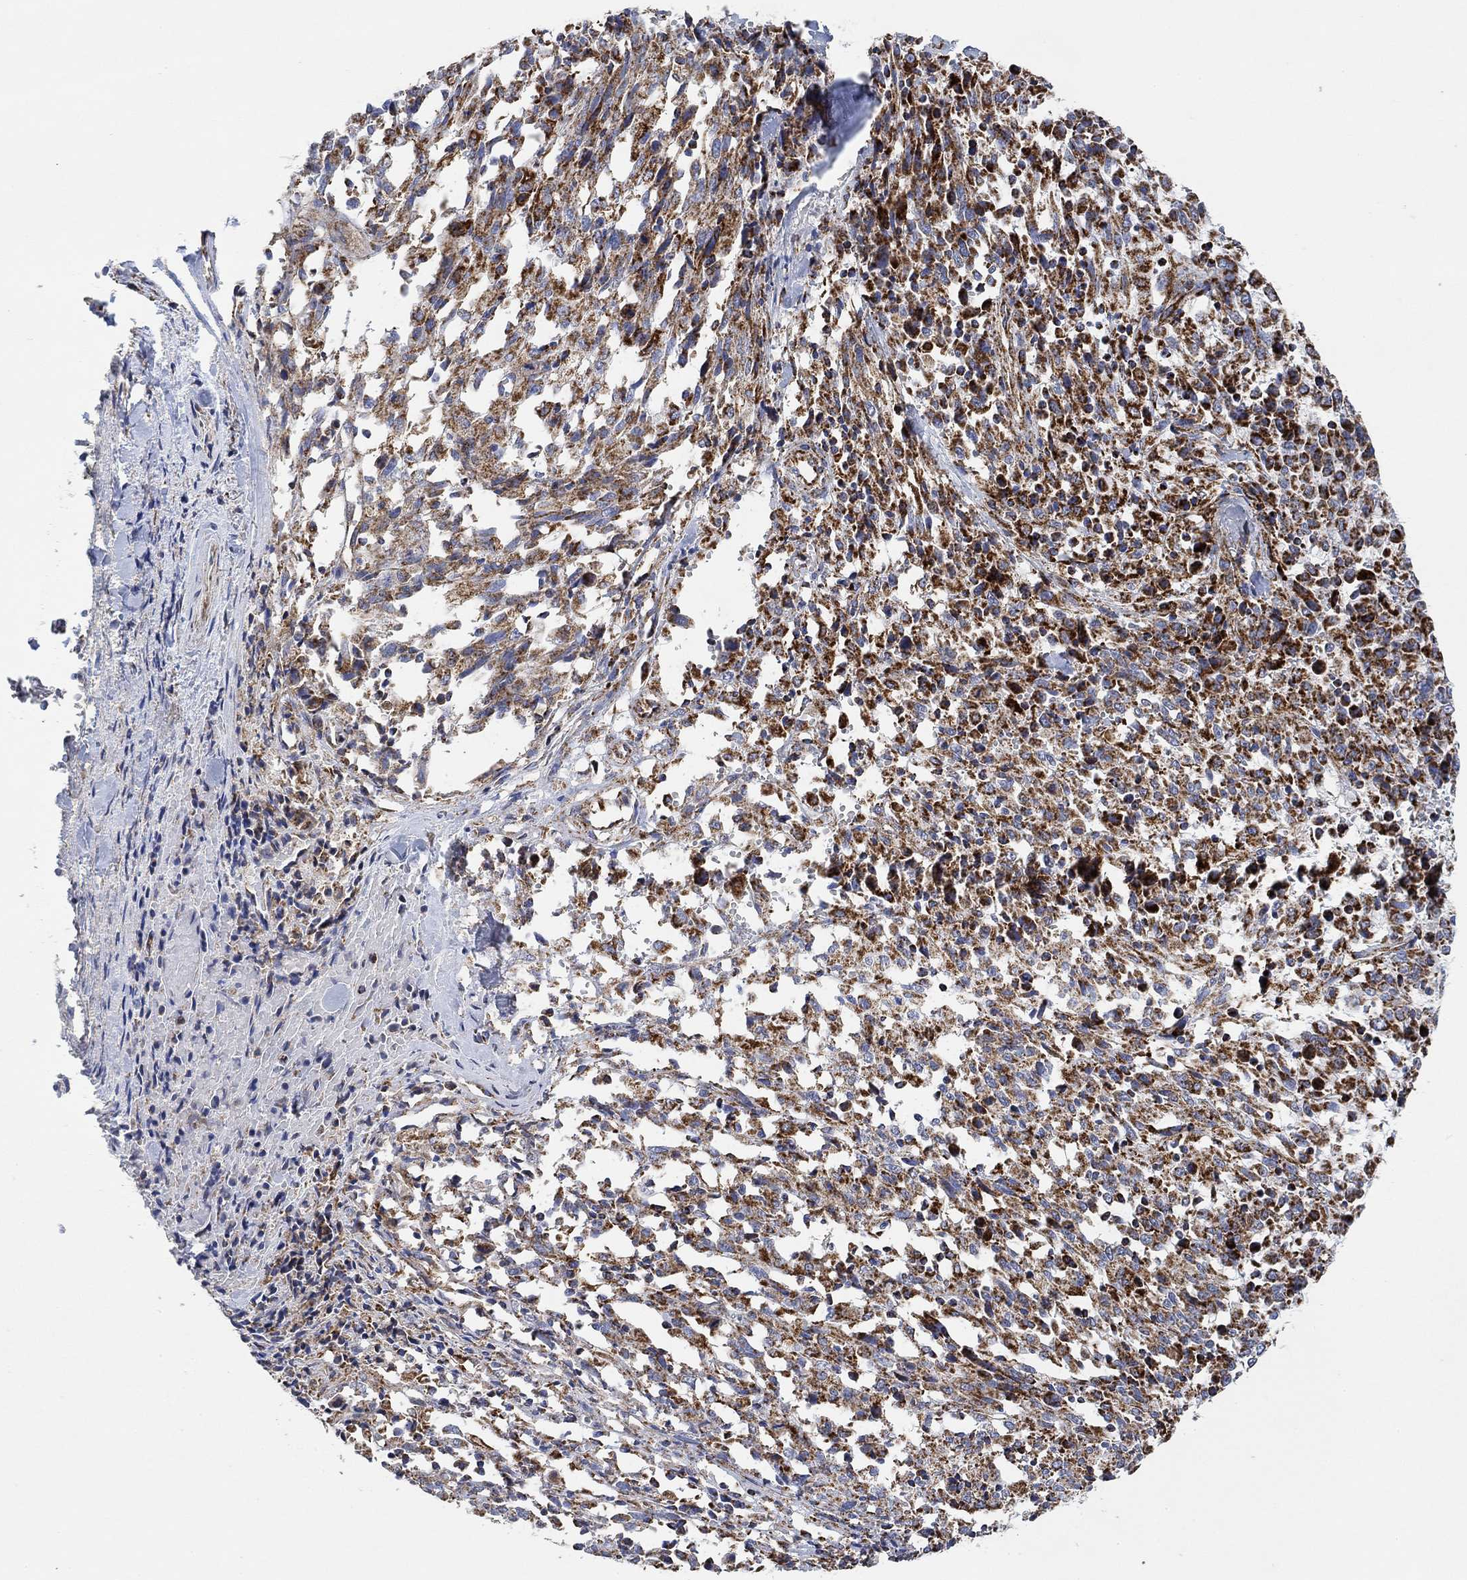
{"staining": {"intensity": "strong", "quantity": ">75%", "location": "cytoplasmic/membranous"}, "tissue": "melanoma", "cell_type": "Tumor cells", "image_type": "cancer", "snomed": [{"axis": "morphology", "description": "Malignant melanoma, NOS"}, {"axis": "topography", "description": "Skin"}], "caption": "Immunohistochemical staining of human melanoma shows high levels of strong cytoplasmic/membranous protein expression in approximately >75% of tumor cells. (DAB IHC, brown staining for protein, blue staining for nuclei).", "gene": "NDUFS3", "patient": {"sex": "female", "age": 91}}